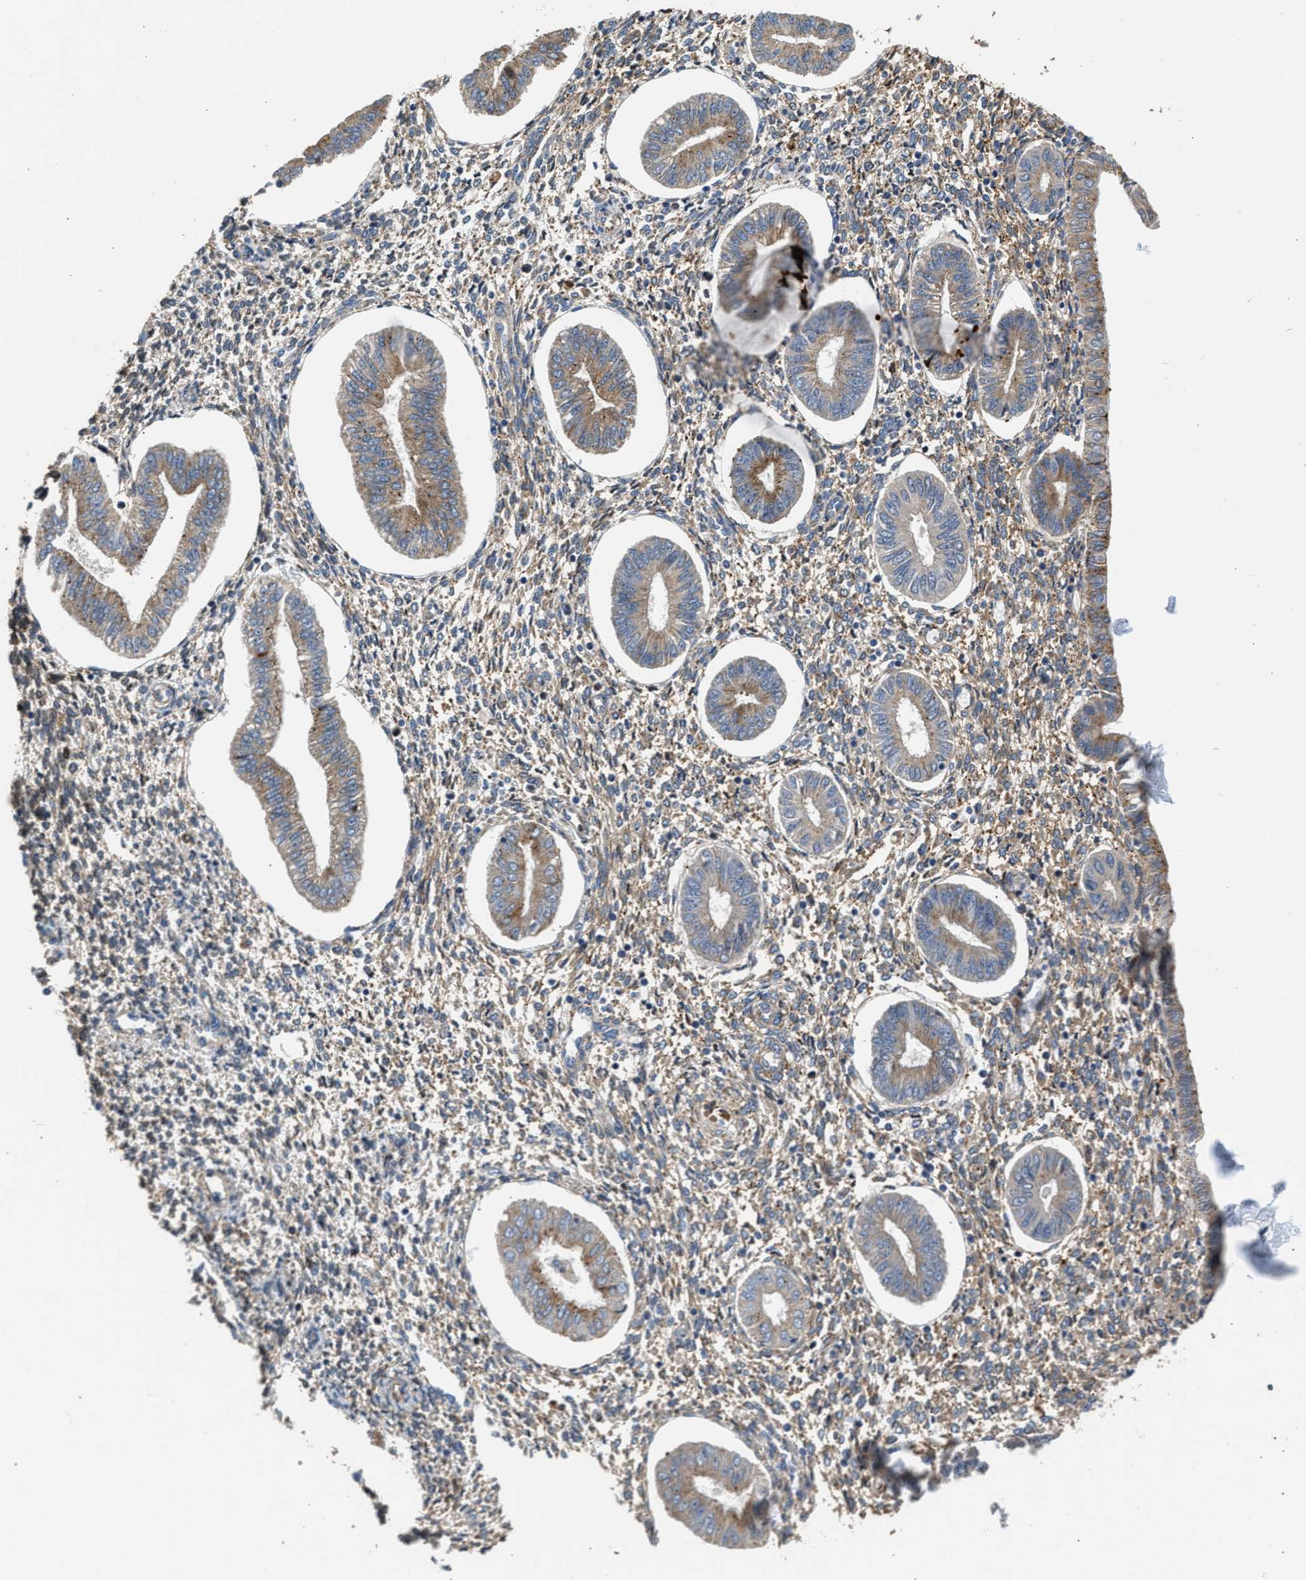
{"staining": {"intensity": "weak", "quantity": ">75%", "location": "cytoplasmic/membranous"}, "tissue": "endometrium", "cell_type": "Cells in endometrial stroma", "image_type": "normal", "snomed": [{"axis": "morphology", "description": "Normal tissue, NOS"}, {"axis": "topography", "description": "Endometrium"}], "caption": "Cells in endometrial stroma demonstrate weak cytoplasmic/membranous staining in approximately >75% of cells in unremarkable endometrium.", "gene": "AMZ1", "patient": {"sex": "female", "age": 50}}